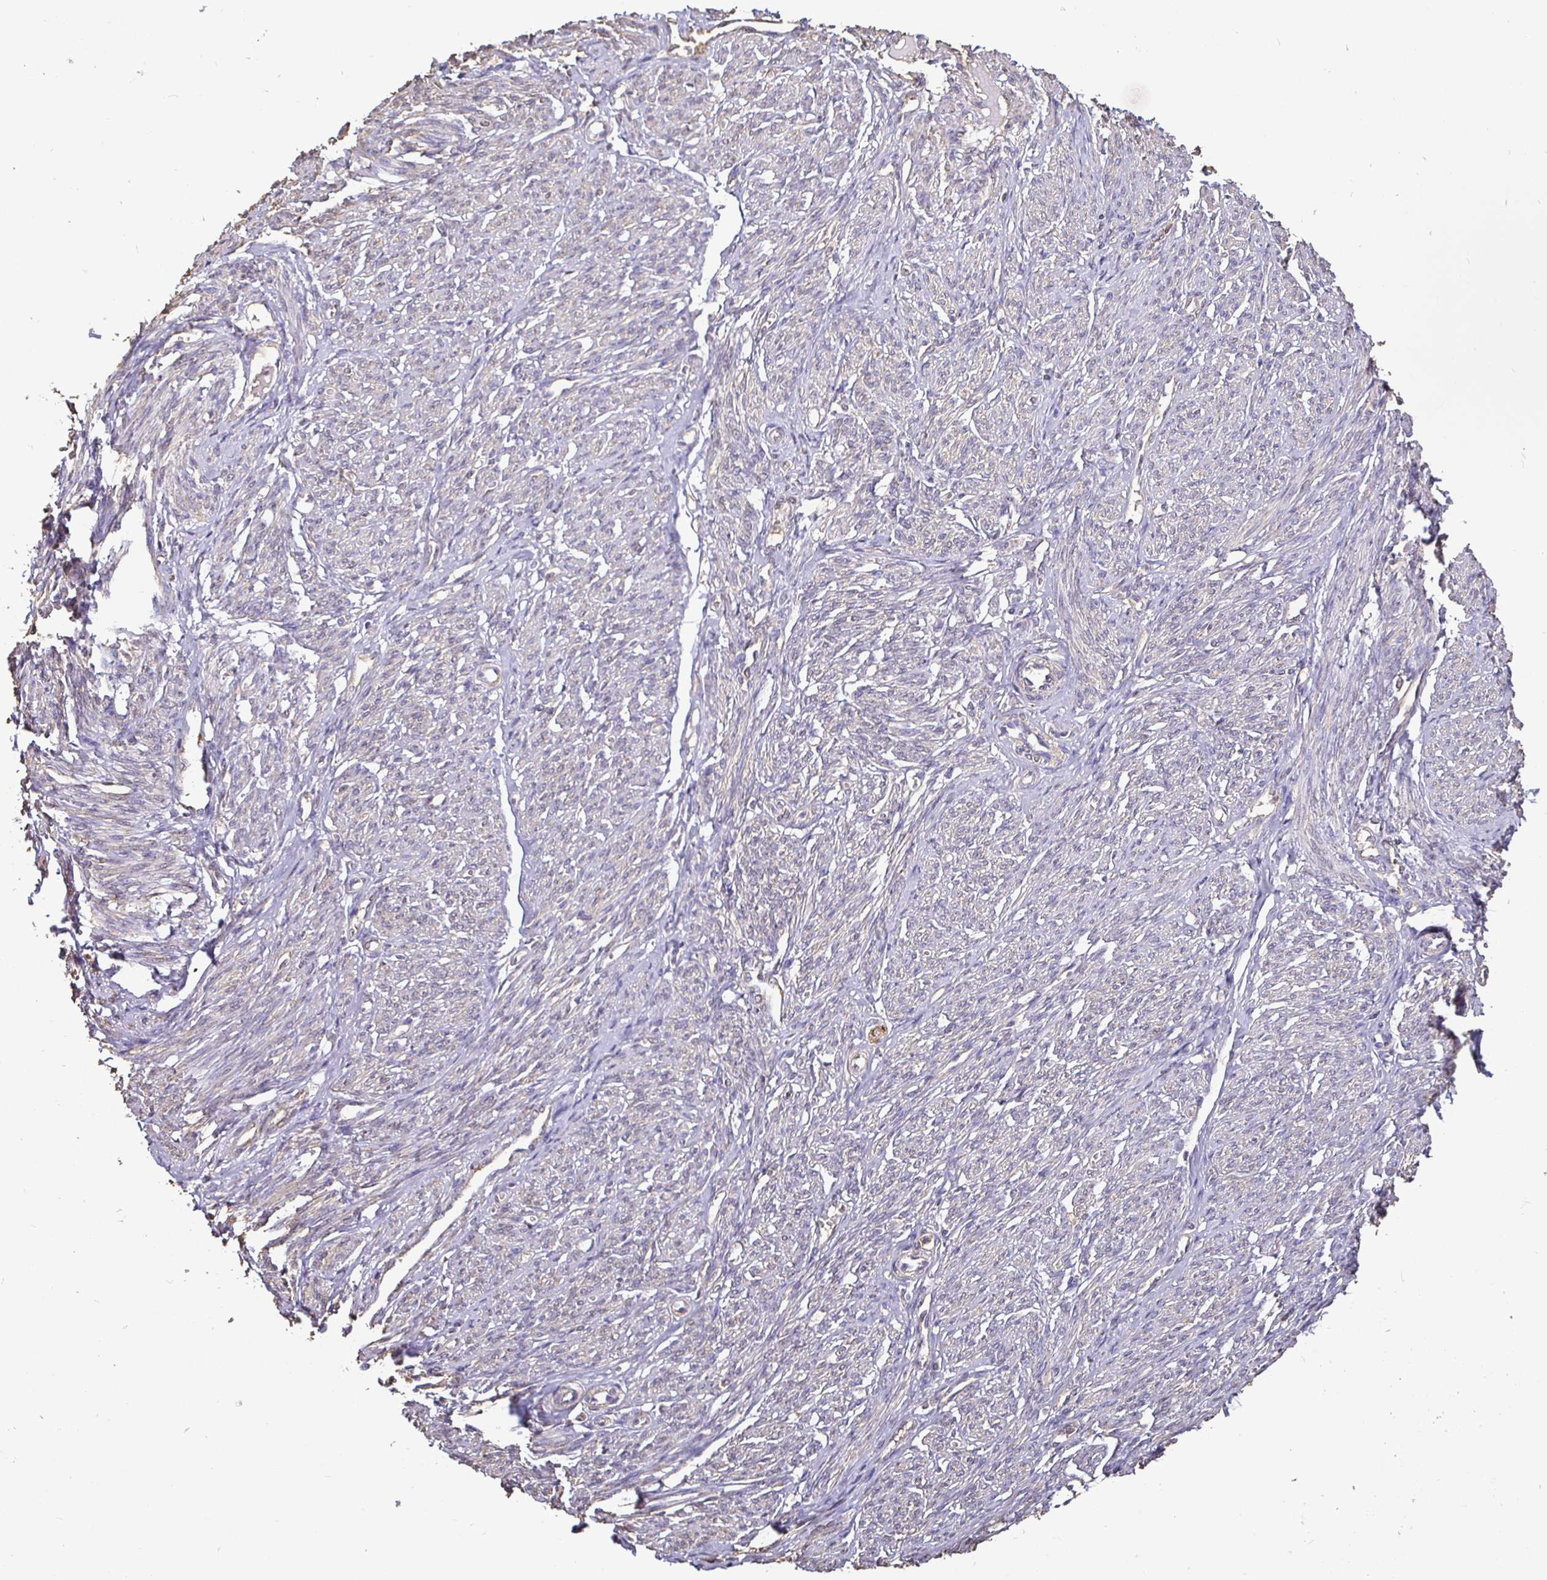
{"staining": {"intensity": "negative", "quantity": "none", "location": "none"}, "tissue": "smooth muscle", "cell_type": "Smooth muscle cells", "image_type": "normal", "snomed": [{"axis": "morphology", "description": "Normal tissue, NOS"}, {"axis": "topography", "description": "Smooth muscle"}], "caption": "Smooth muscle cells are negative for protein expression in benign human smooth muscle. Brightfield microscopy of immunohistochemistry (IHC) stained with DAB (brown) and hematoxylin (blue), captured at high magnification.", "gene": "MAPK8IP3", "patient": {"sex": "female", "age": 65}}